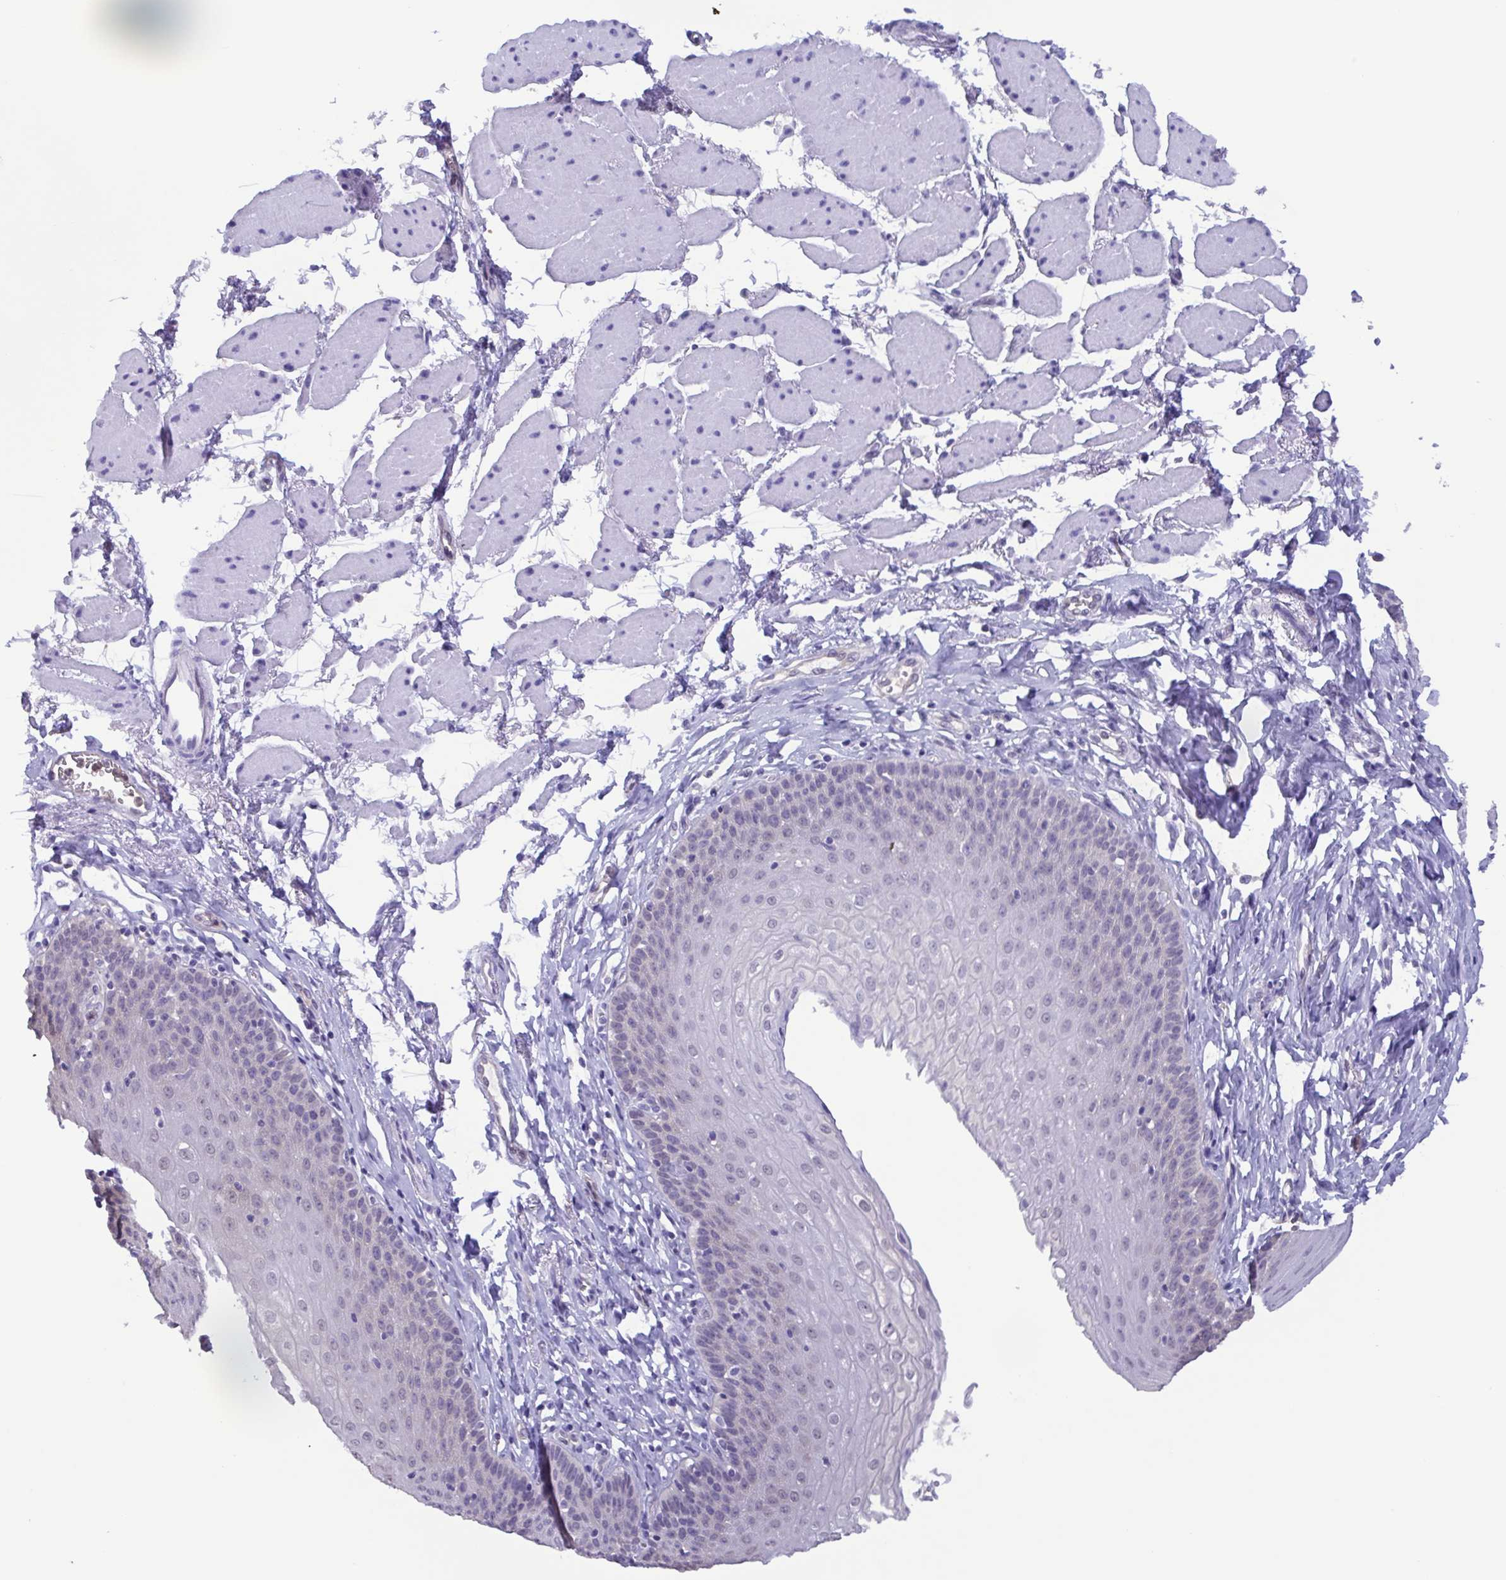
{"staining": {"intensity": "weak", "quantity": "<25%", "location": "nuclear"}, "tissue": "esophagus", "cell_type": "Squamous epithelial cells", "image_type": "normal", "snomed": [{"axis": "morphology", "description": "Normal tissue, NOS"}, {"axis": "topography", "description": "Esophagus"}], "caption": "Immunohistochemistry (IHC) of unremarkable human esophagus demonstrates no staining in squamous epithelial cells. Brightfield microscopy of immunohistochemistry (IHC) stained with DAB (3,3'-diaminobenzidine) (brown) and hematoxylin (blue), captured at high magnification.", "gene": "LDHC", "patient": {"sex": "female", "age": 81}}